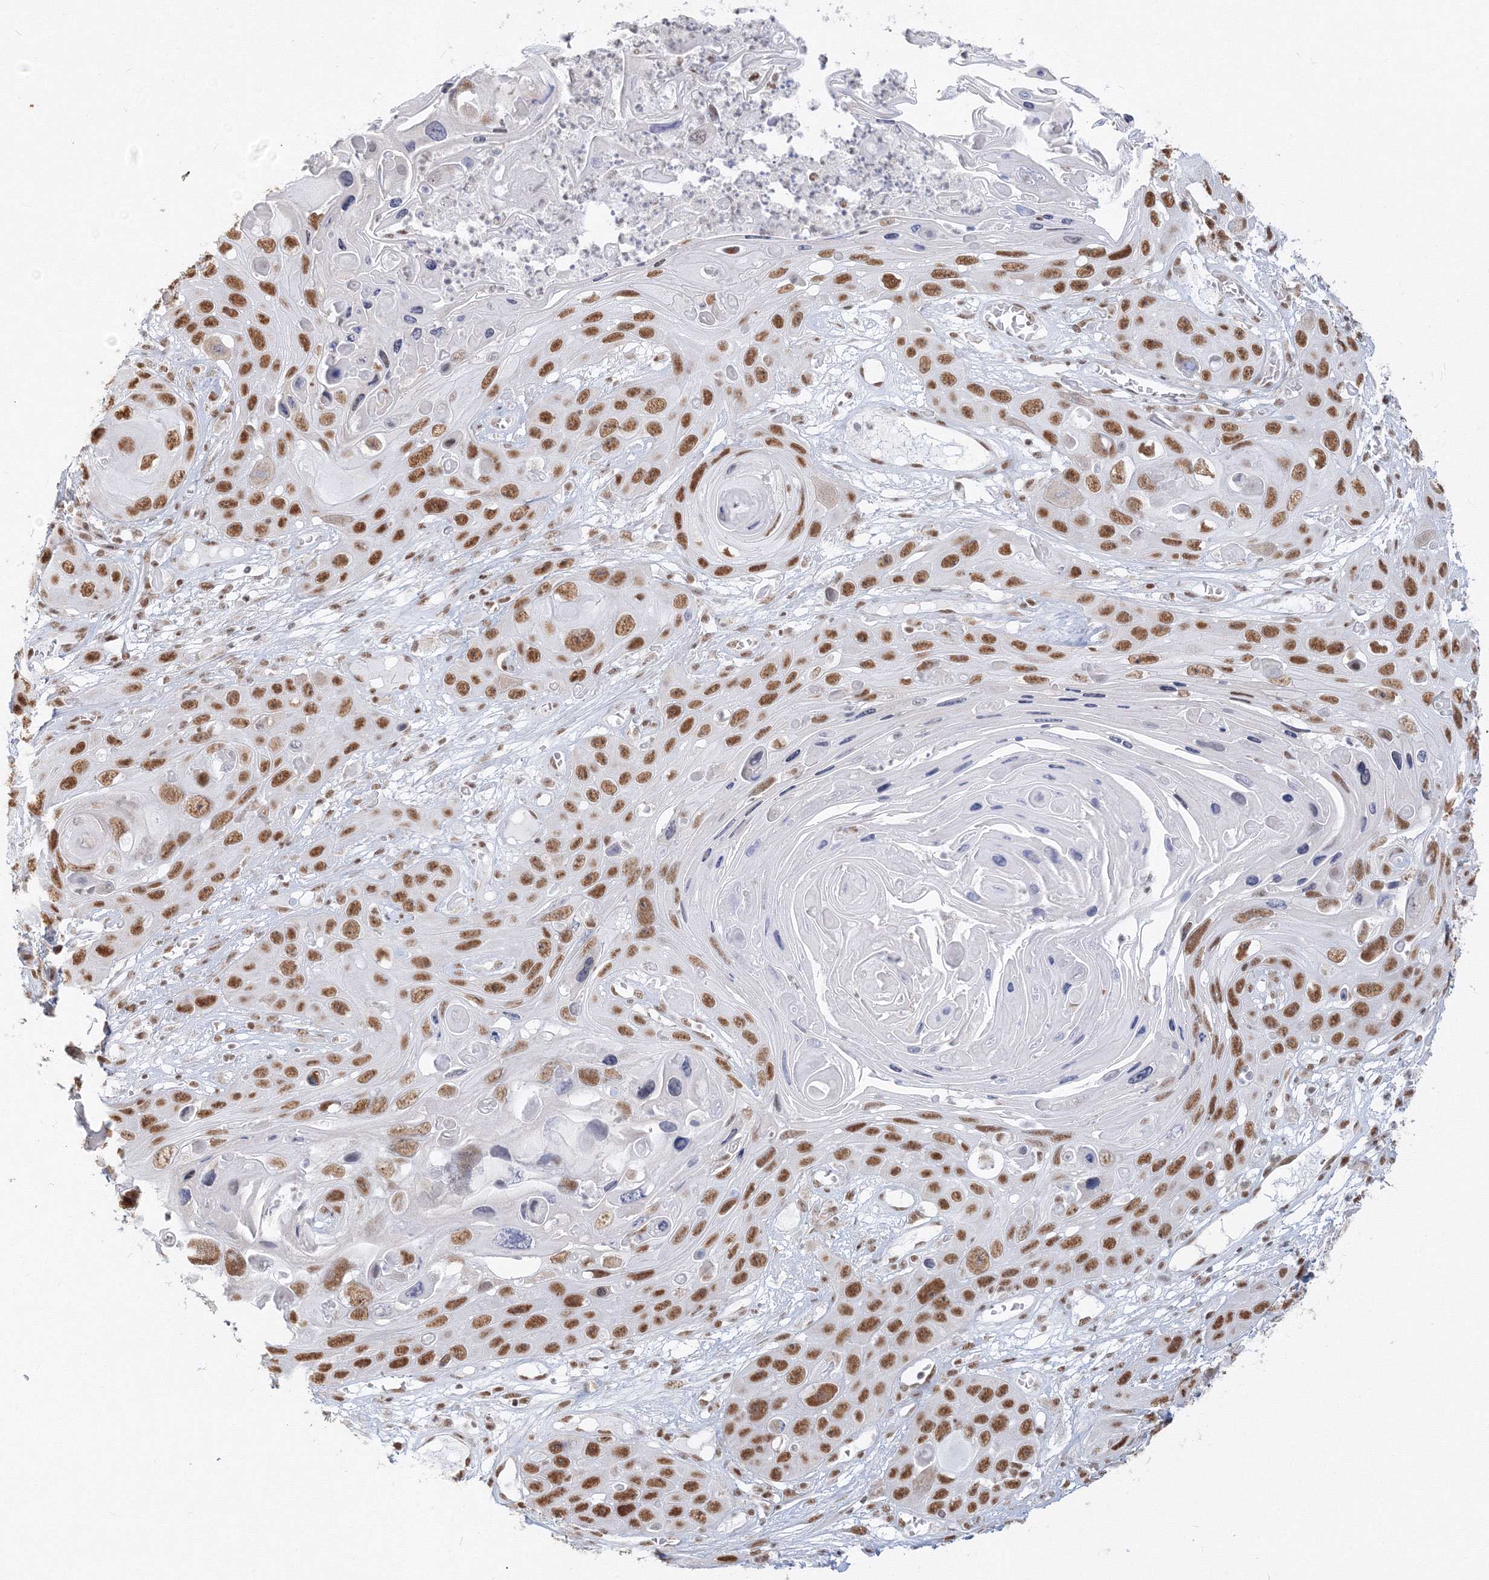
{"staining": {"intensity": "moderate", "quantity": ">75%", "location": "nuclear"}, "tissue": "skin cancer", "cell_type": "Tumor cells", "image_type": "cancer", "snomed": [{"axis": "morphology", "description": "Squamous cell carcinoma, NOS"}, {"axis": "topography", "description": "Skin"}], "caption": "Human skin cancer stained for a protein (brown) displays moderate nuclear positive positivity in about >75% of tumor cells.", "gene": "PPP4R2", "patient": {"sex": "male", "age": 55}}